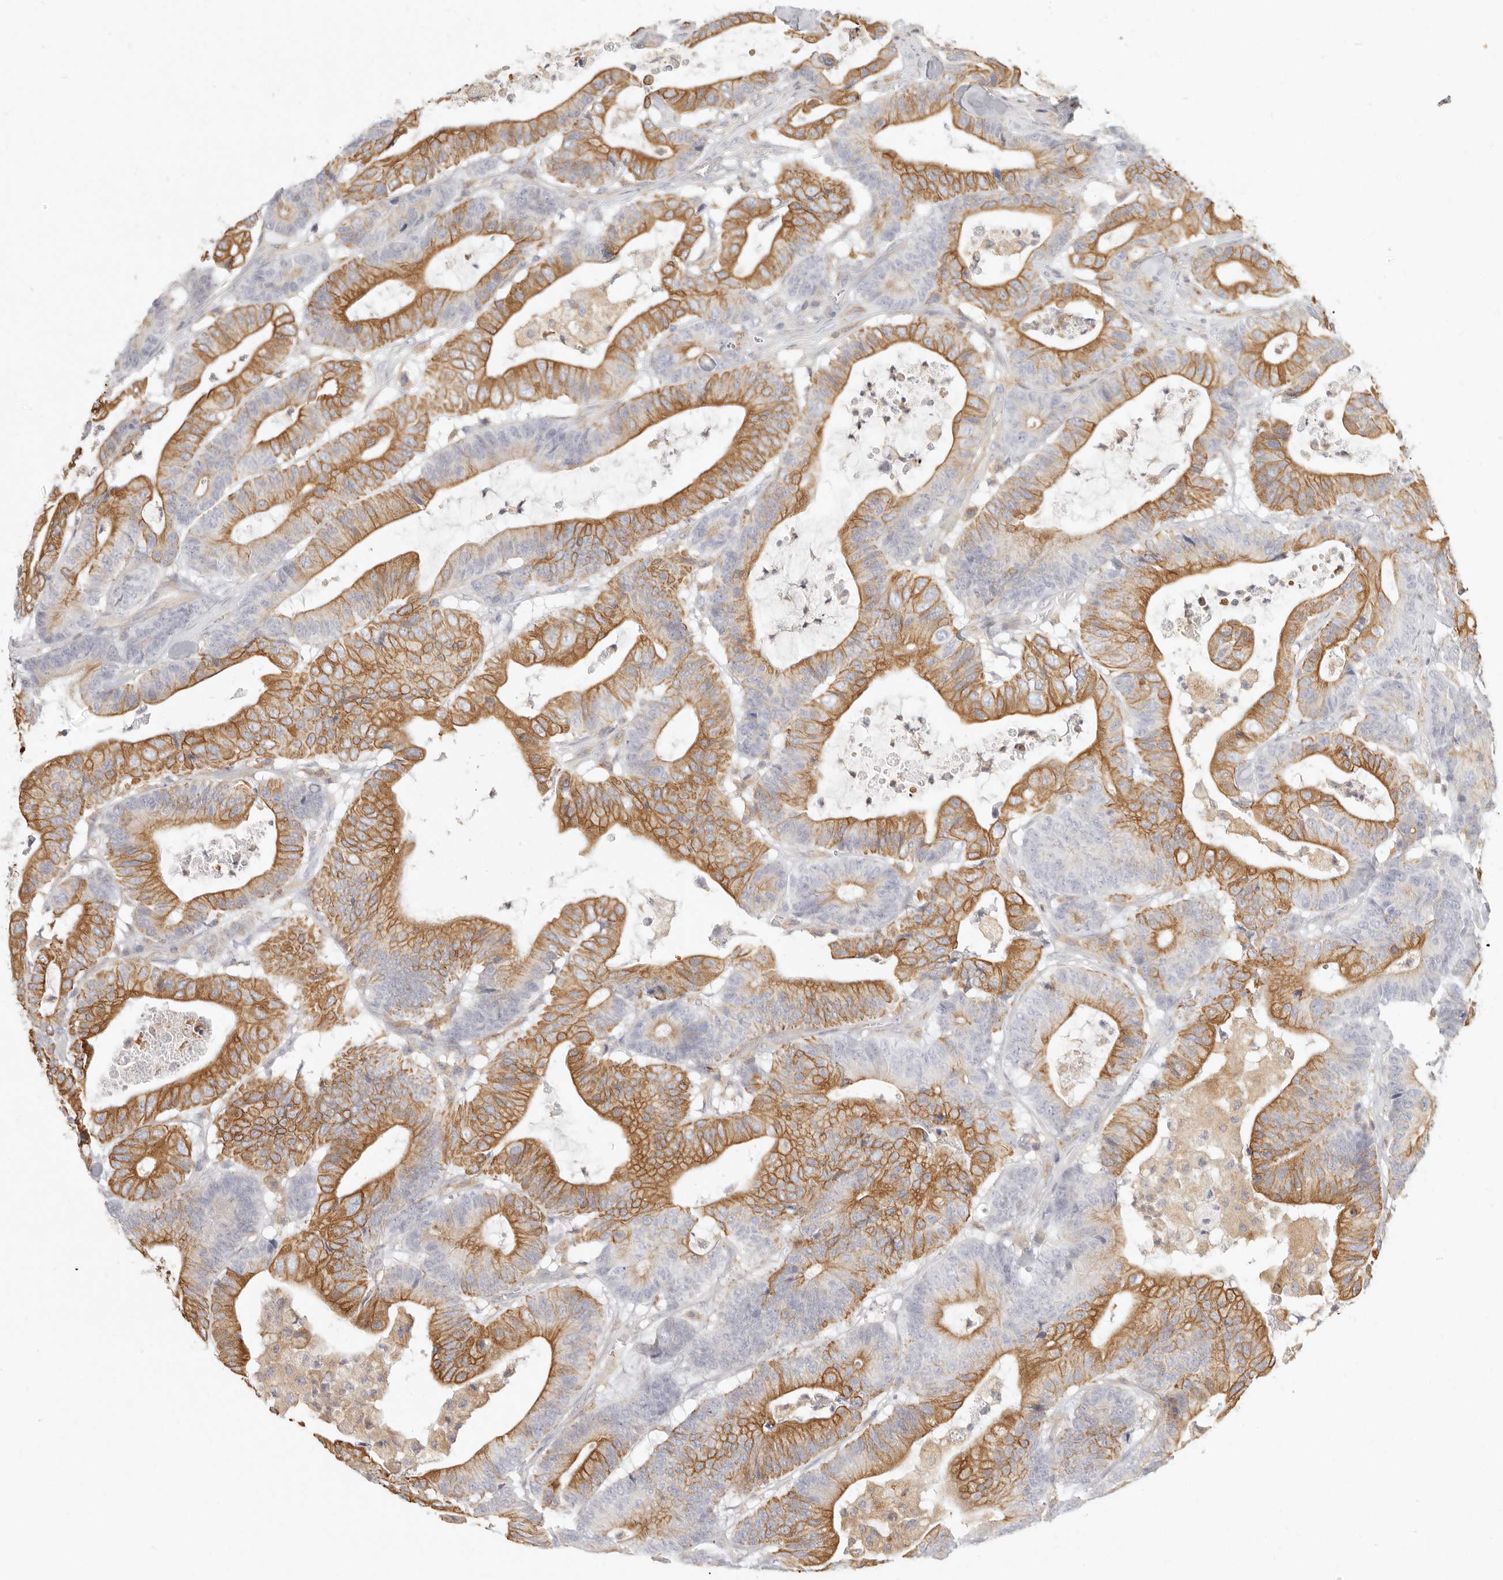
{"staining": {"intensity": "moderate", "quantity": ">75%", "location": "cytoplasmic/membranous"}, "tissue": "colorectal cancer", "cell_type": "Tumor cells", "image_type": "cancer", "snomed": [{"axis": "morphology", "description": "Adenocarcinoma, NOS"}, {"axis": "topography", "description": "Colon"}], "caption": "There is medium levels of moderate cytoplasmic/membranous expression in tumor cells of colorectal cancer (adenocarcinoma), as demonstrated by immunohistochemical staining (brown color).", "gene": "NIBAN1", "patient": {"sex": "female", "age": 84}}